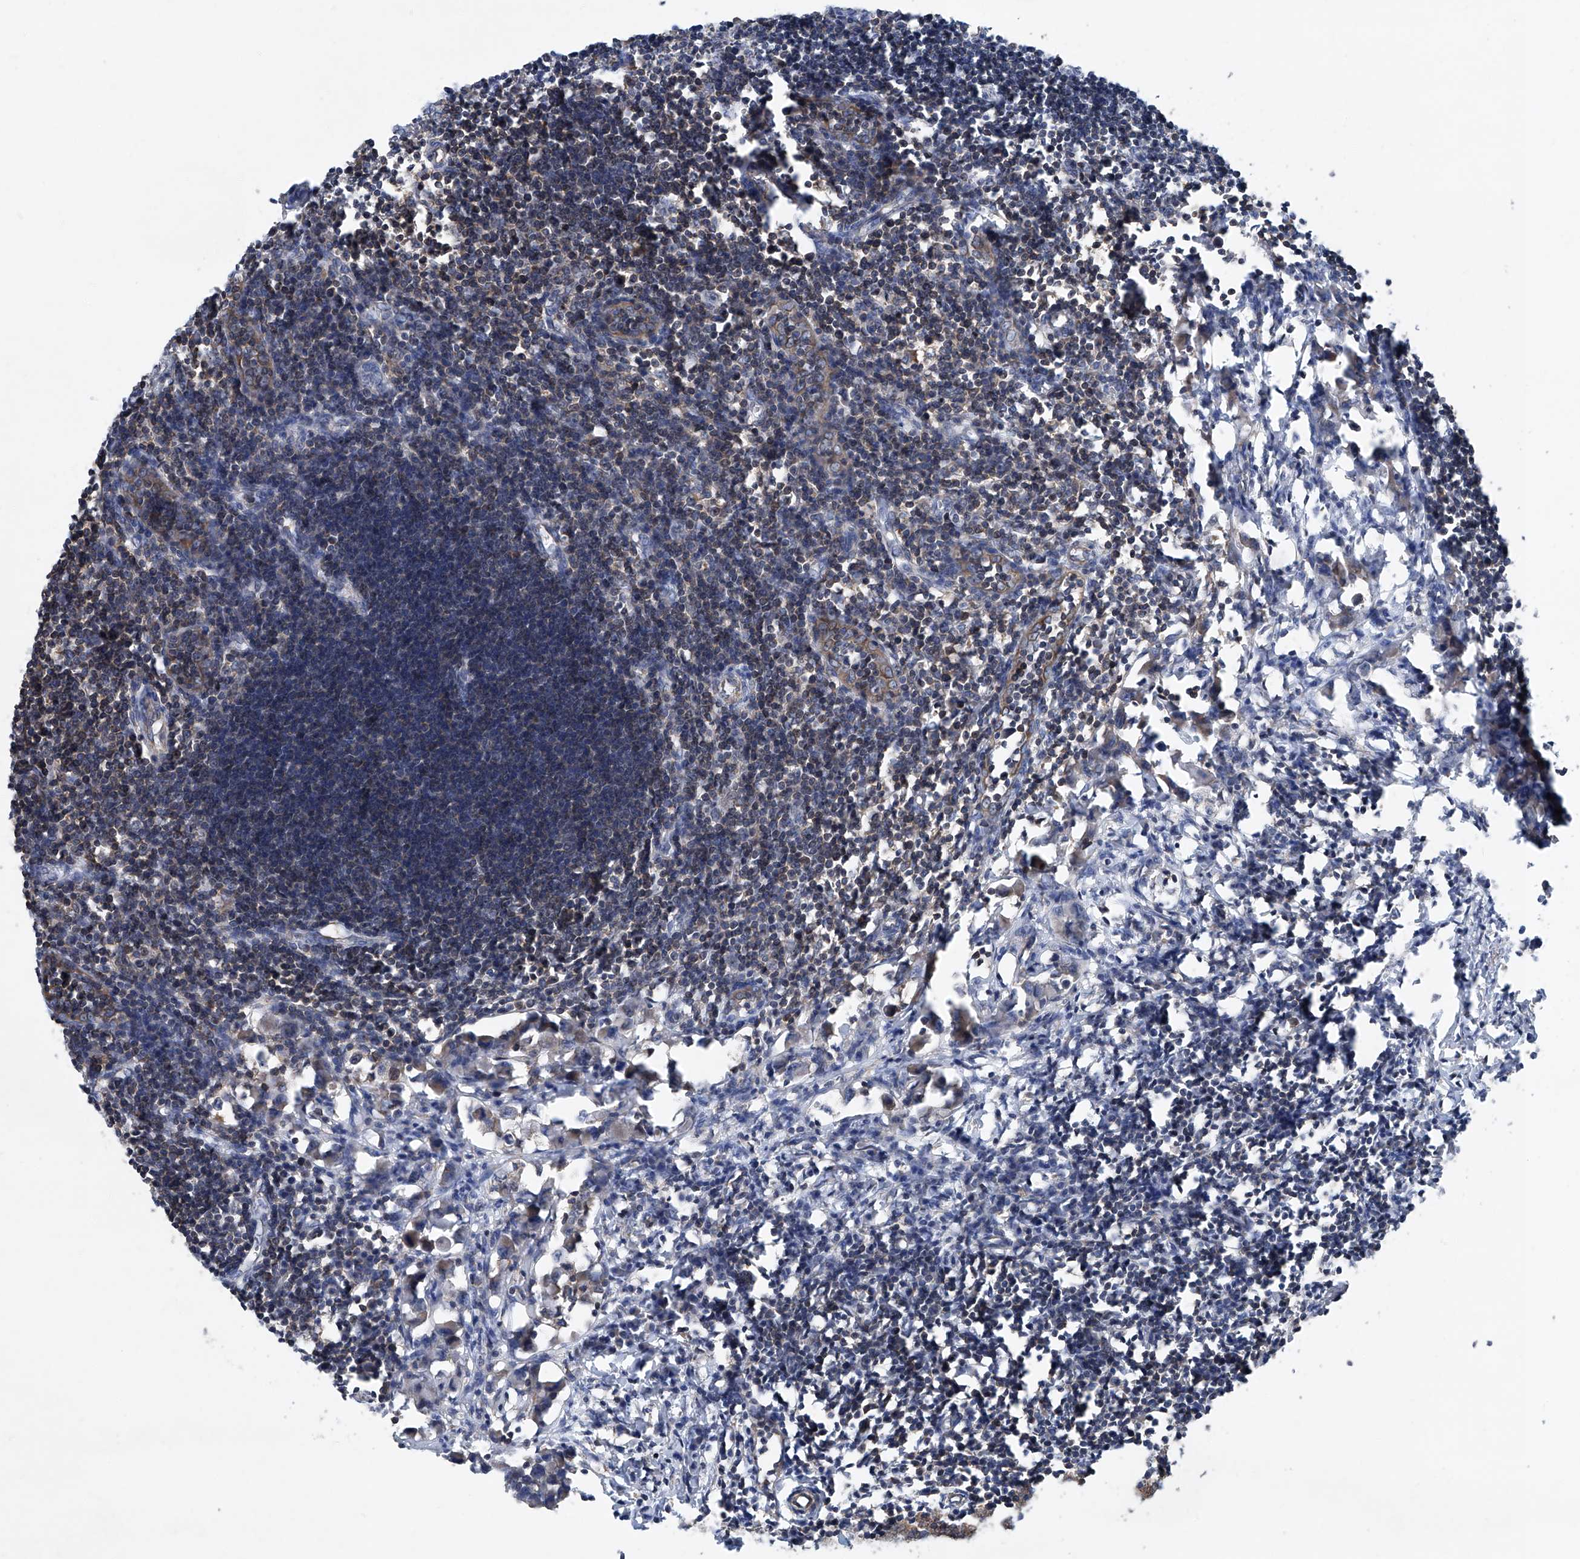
{"staining": {"intensity": "negative", "quantity": "none", "location": "none"}, "tissue": "lymph node", "cell_type": "Germinal center cells", "image_type": "normal", "snomed": [{"axis": "morphology", "description": "Normal tissue, NOS"}, {"axis": "morphology", "description": "Malignant melanoma, Metastatic site"}, {"axis": "topography", "description": "Lymph node"}], "caption": "A histopathology image of human lymph node is negative for staining in germinal center cells. Nuclei are stained in blue.", "gene": "NT5C3A", "patient": {"sex": "male", "age": 41}}